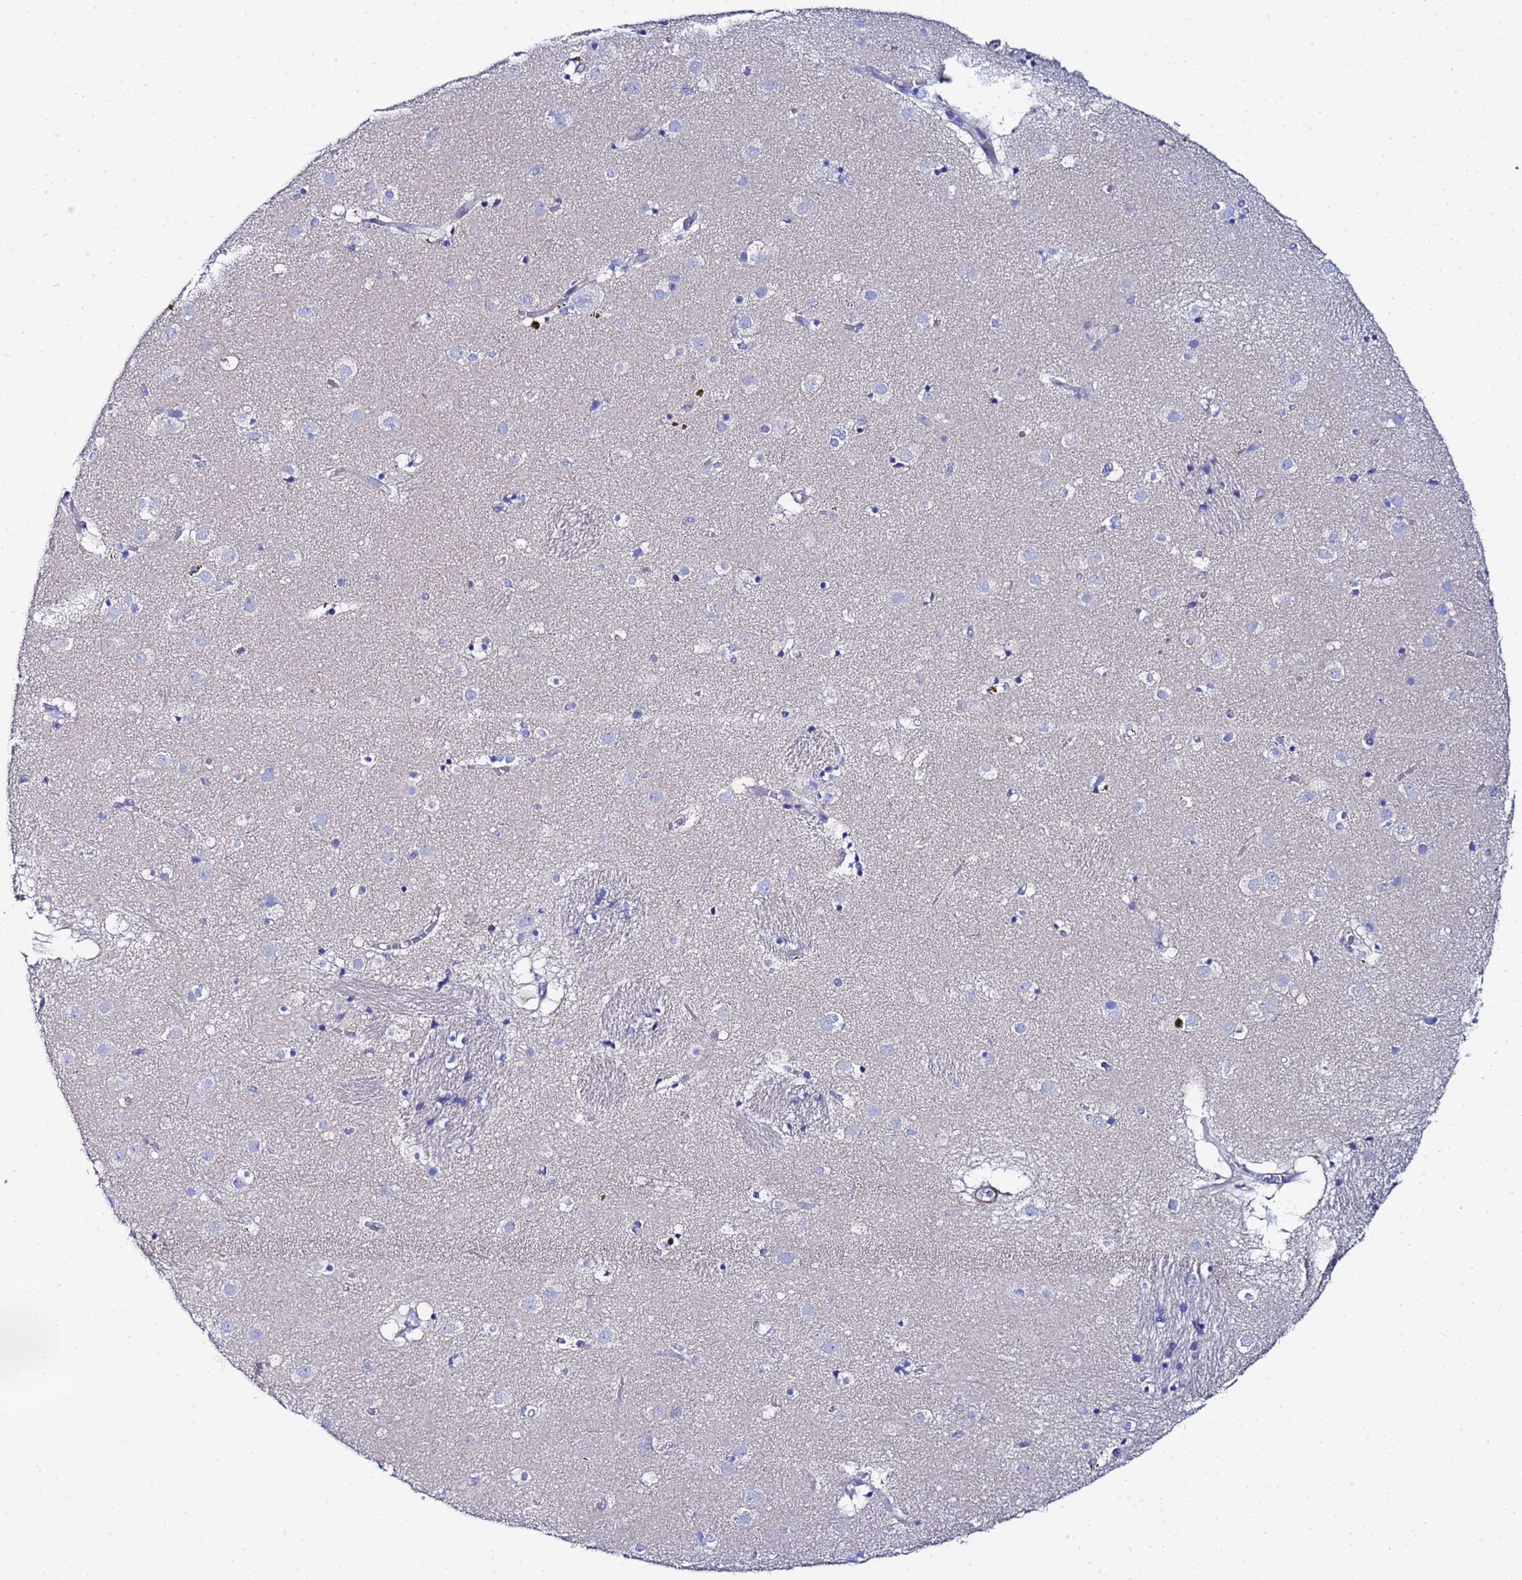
{"staining": {"intensity": "negative", "quantity": "none", "location": "none"}, "tissue": "caudate", "cell_type": "Glial cells", "image_type": "normal", "snomed": [{"axis": "morphology", "description": "Normal tissue, NOS"}, {"axis": "topography", "description": "Lateral ventricle wall"}], "caption": "Immunohistochemical staining of normal caudate displays no significant staining in glial cells. (DAB (3,3'-diaminobenzidine) immunohistochemistry, high magnification).", "gene": "RAB39A", "patient": {"sex": "male", "age": 70}}